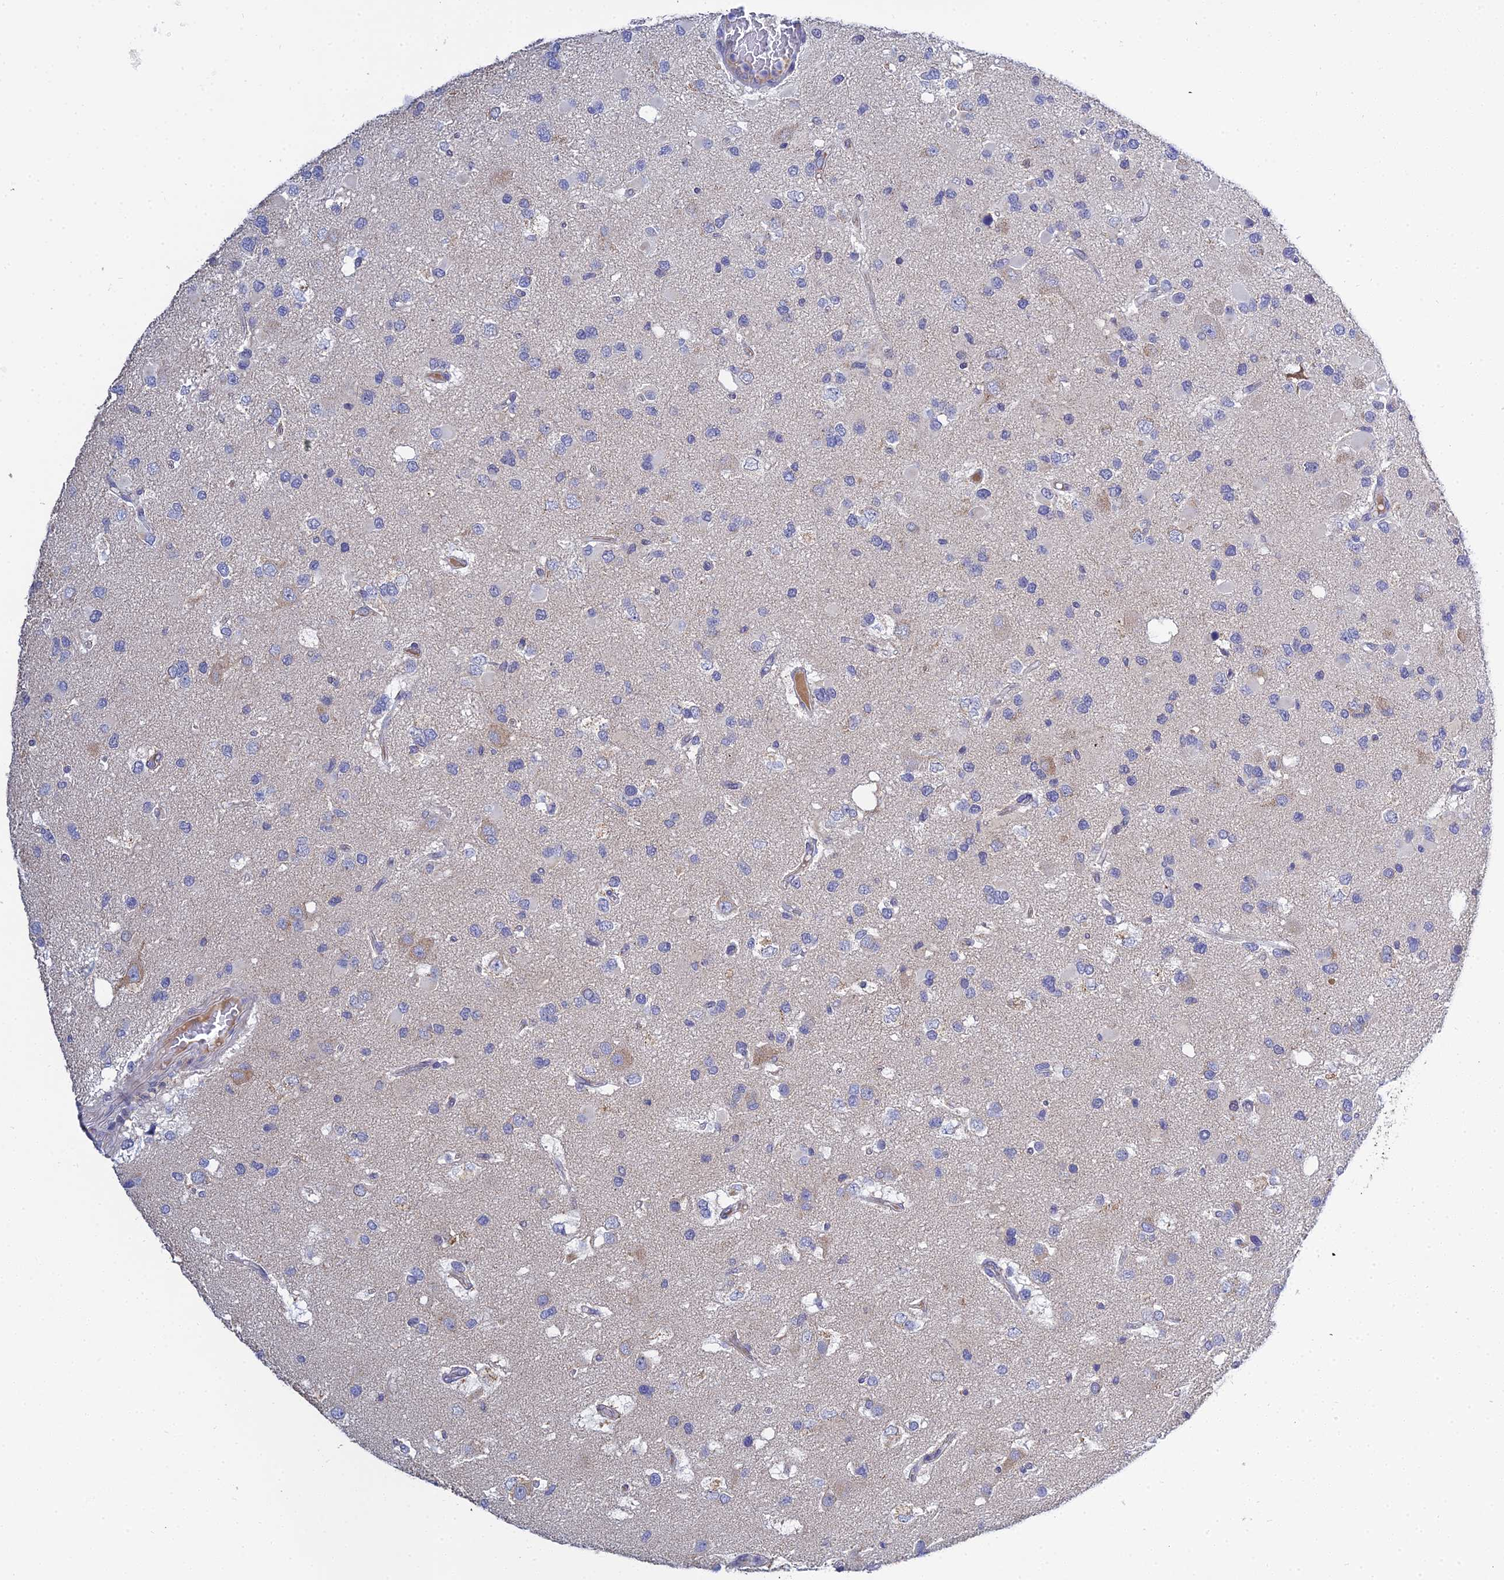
{"staining": {"intensity": "negative", "quantity": "none", "location": "none"}, "tissue": "glioma", "cell_type": "Tumor cells", "image_type": "cancer", "snomed": [{"axis": "morphology", "description": "Glioma, malignant, High grade"}, {"axis": "topography", "description": "Brain"}], "caption": "An image of human glioma is negative for staining in tumor cells. Brightfield microscopy of IHC stained with DAB (3,3'-diaminobenzidine) (brown) and hematoxylin (blue), captured at high magnification.", "gene": "ZXDA", "patient": {"sex": "male", "age": 53}}